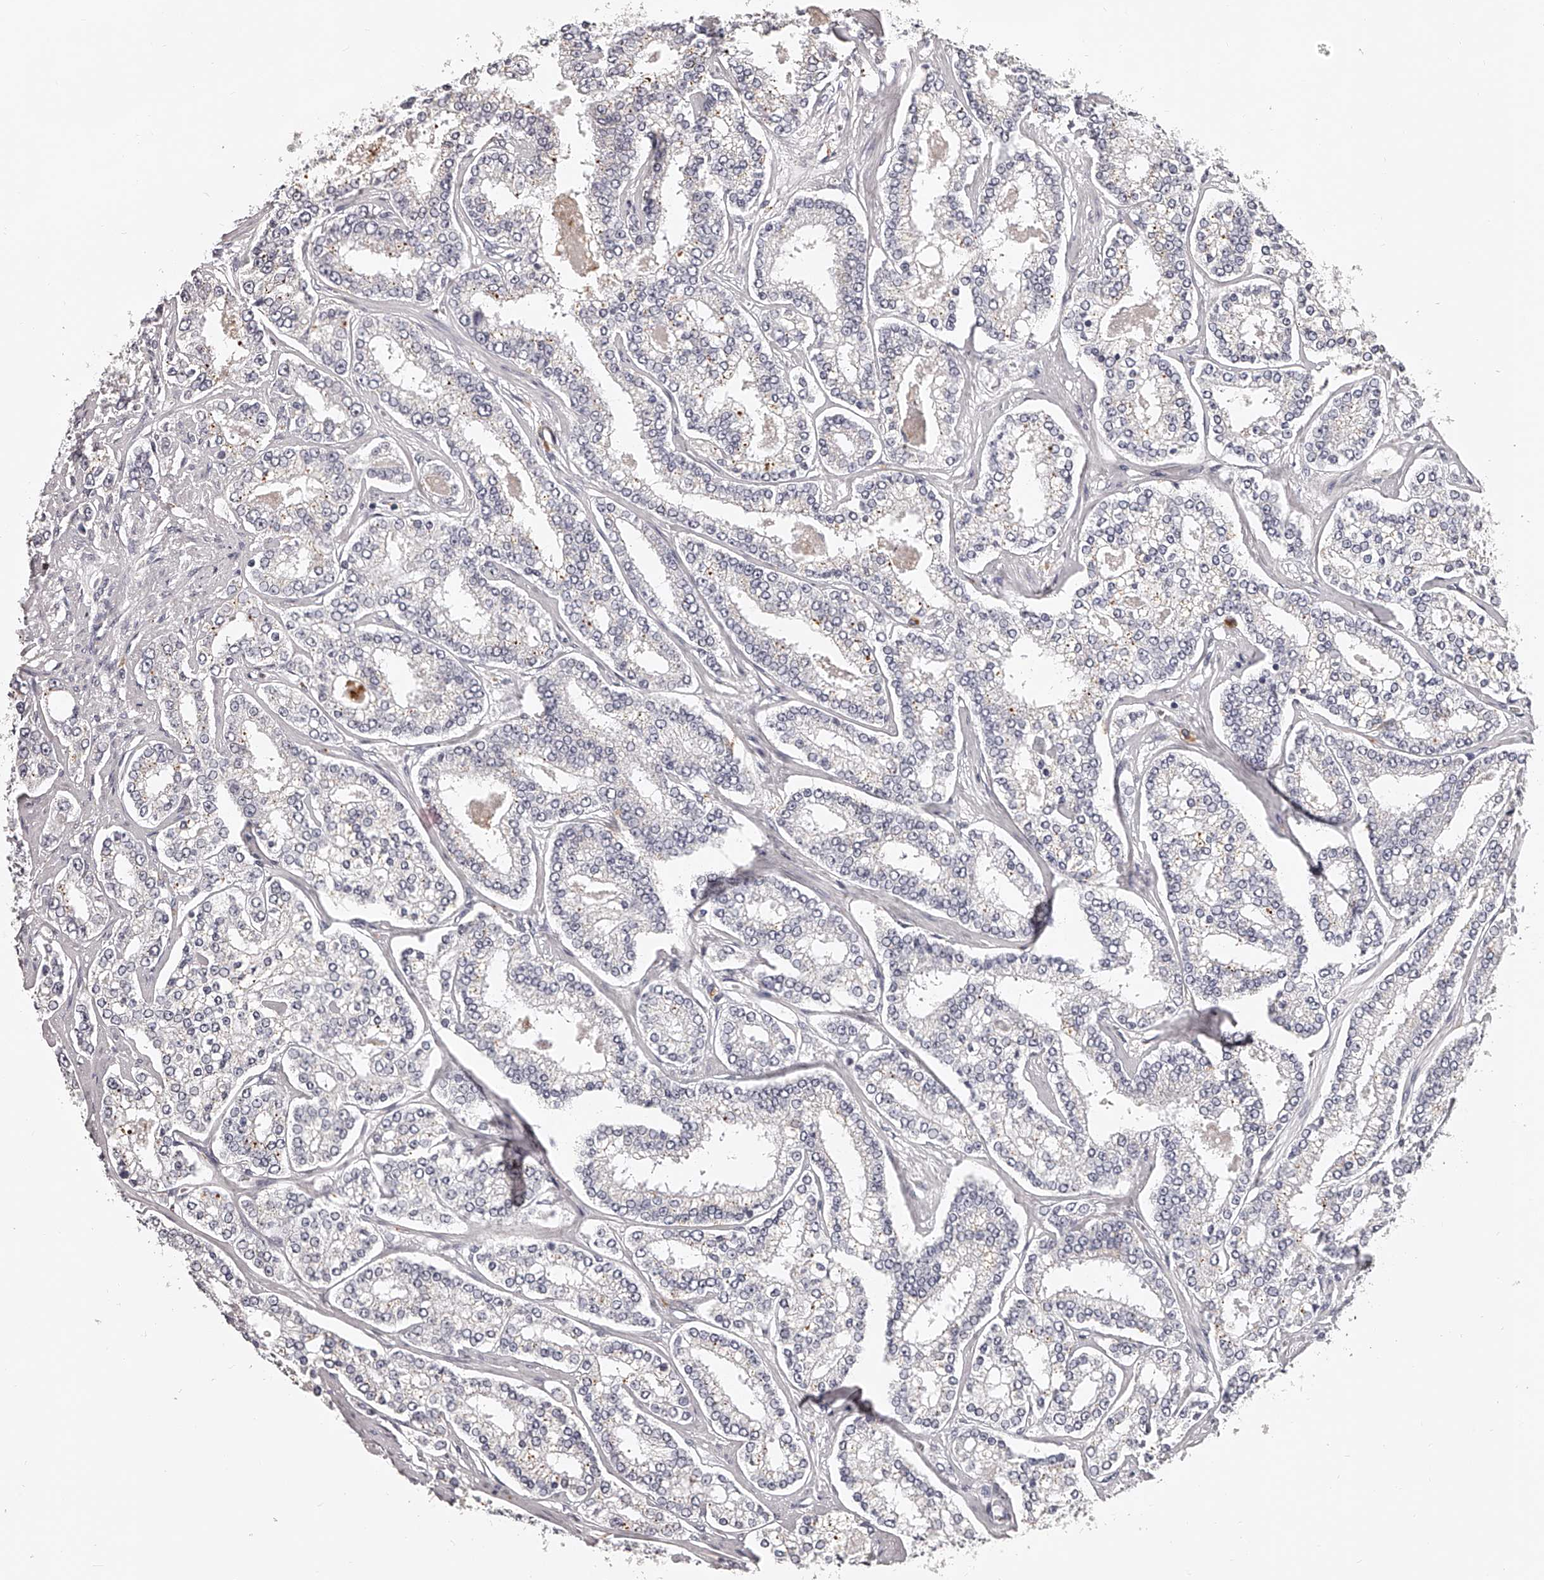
{"staining": {"intensity": "negative", "quantity": "none", "location": "none"}, "tissue": "prostate cancer", "cell_type": "Tumor cells", "image_type": "cancer", "snomed": [{"axis": "morphology", "description": "Normal tissue, NOS"}, {"axis": "morphology", "description": "Adenocarcinoma, High grade"}, {"axis": "topography", "description": "Prostate"}], "caption": "Prostate cancer stained for a protein using immunohistochemistry (IHC) demonstrates no expression tumor cells.", "gene": "DMRT1", "patient": {"sex": "male", "age": 83}}